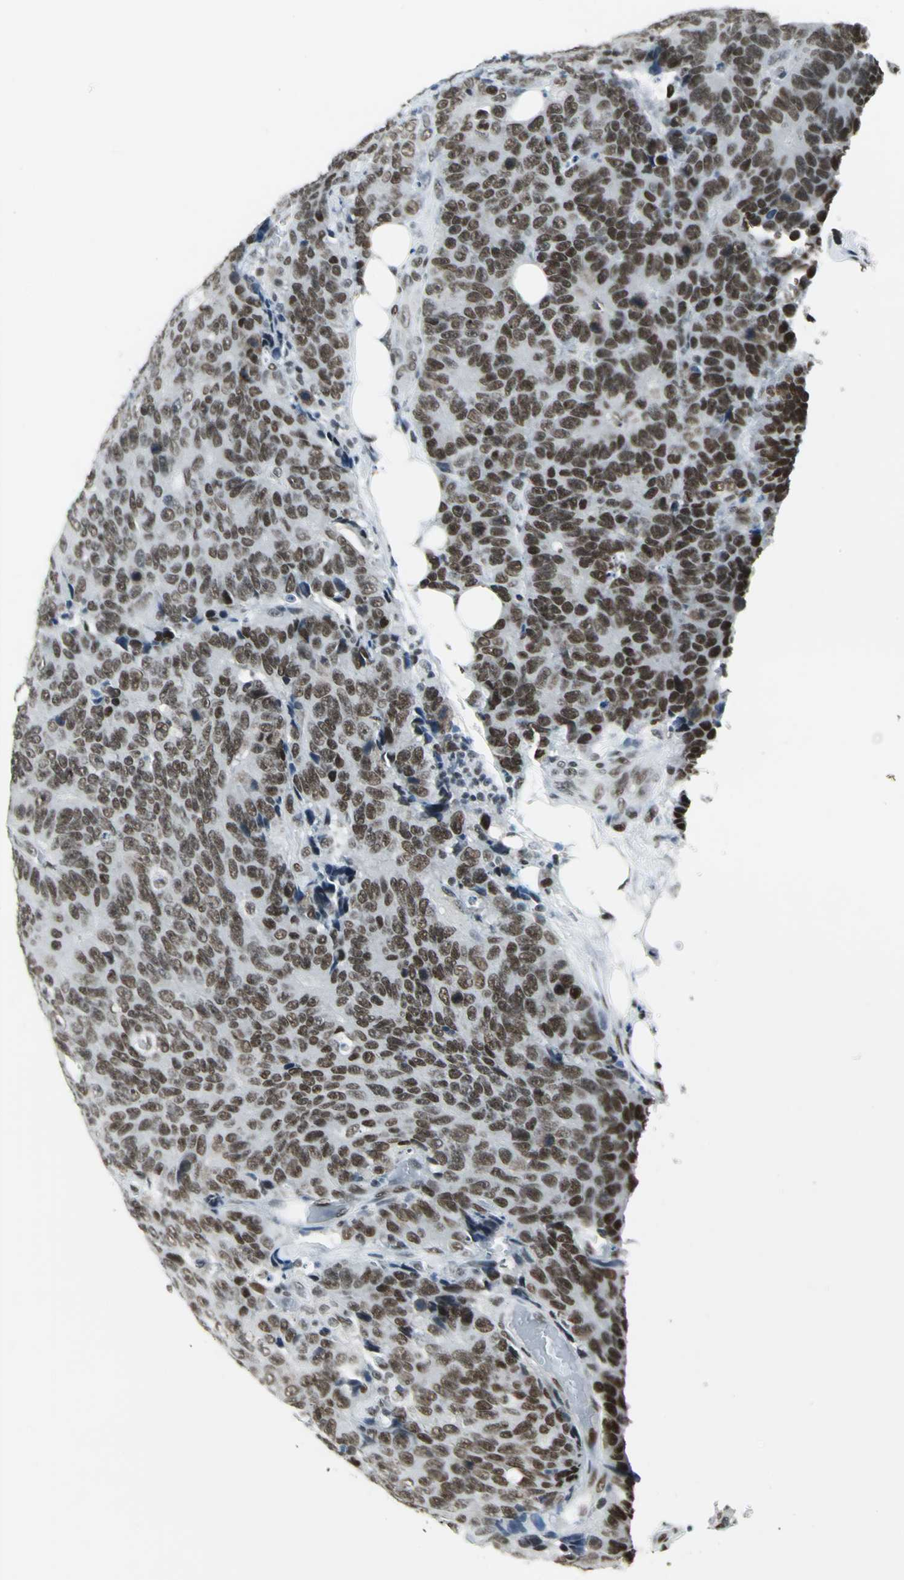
{"staining": {"intensity": "strong", "quantity": ">75%", "location": "nuclear"}, "tissue": "colorectal cancer", "cell_type": "Tumor cells", "image_type": "cancer", "snomed": [{"axis": "morphology", "description": "Adenocarcinoma, NOS"}, {"axis": "topography", "description": "Colon"}], "caption": "The photomicrograph exhibits staining of colorectal cancer, revealing strong nuclear protein expression (brown color) within tumor cells.", "gene": "ADNP", "patient": {"sex": "female", "age": 86}}